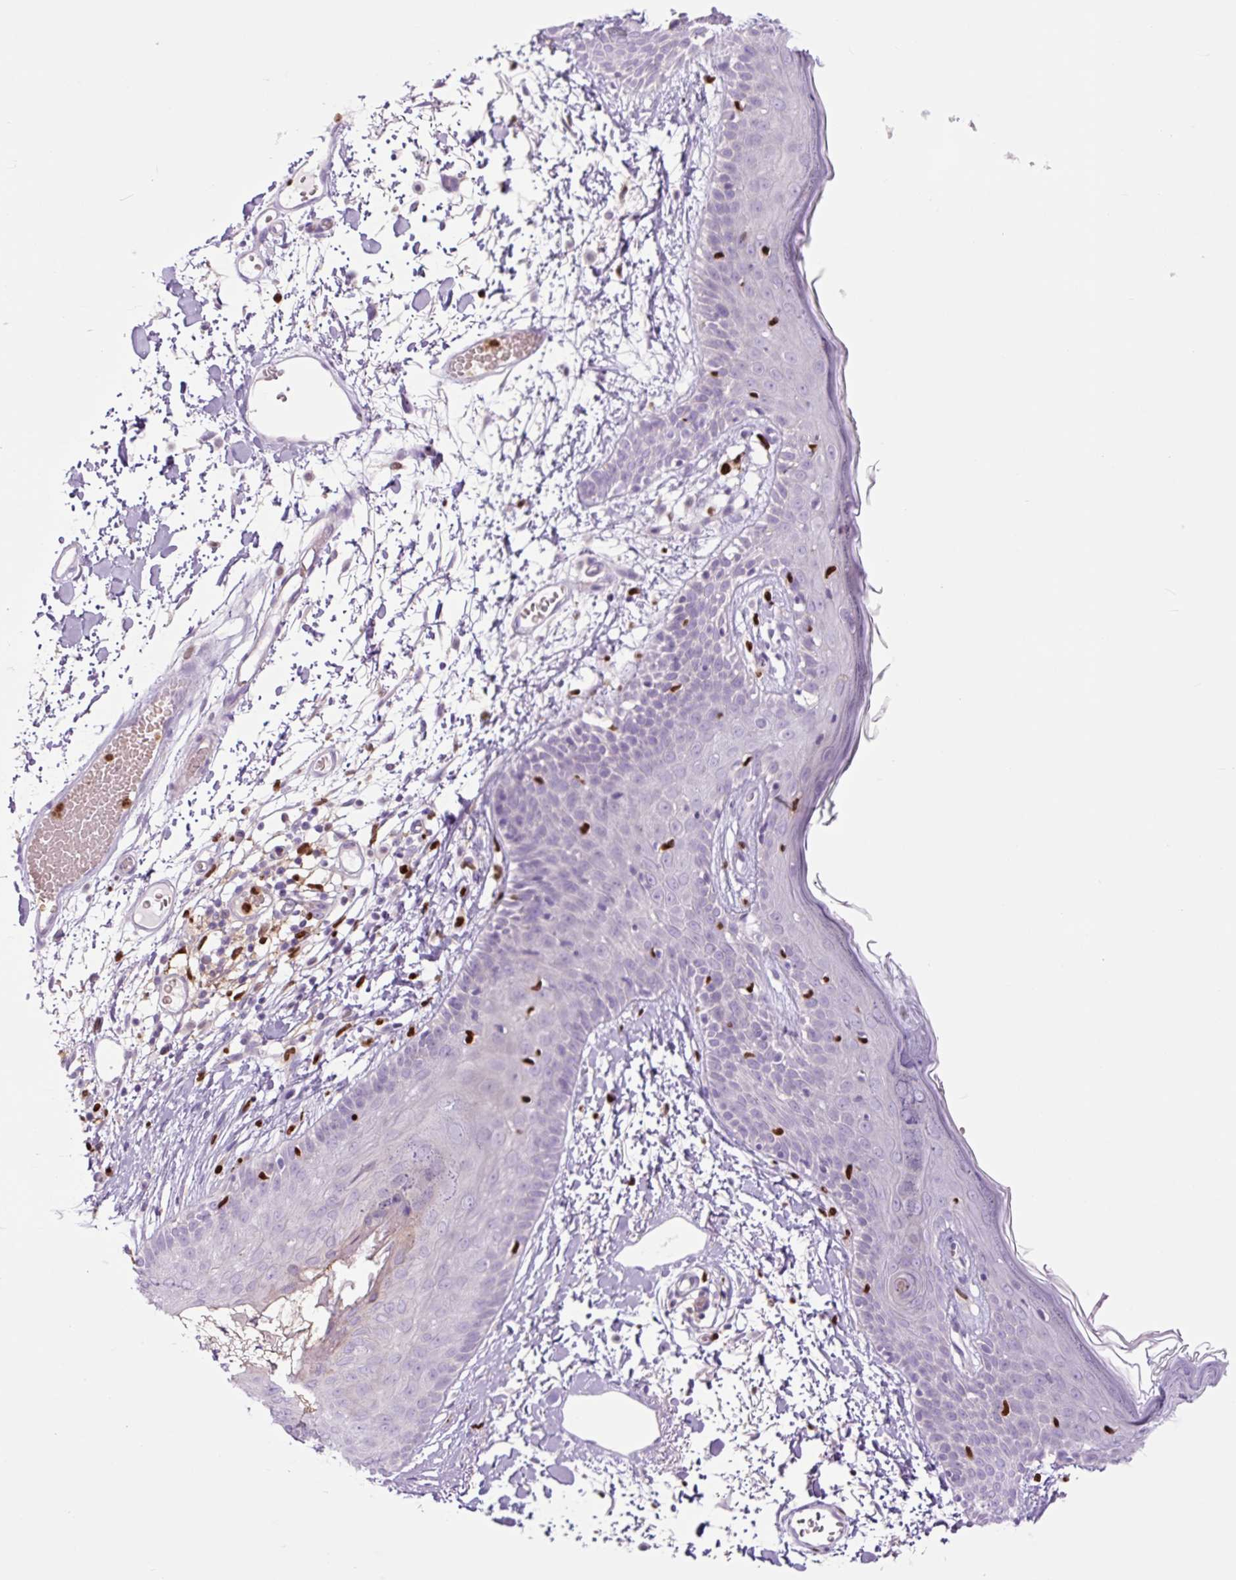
{"staining": {"intensity": "negative", "quantity": "none", "location": "none"}, "tissue": "skin", "cell_type": "Fibroblasts", "image_type": "normal", "snomed": [{"axis": "morphology", "description": "Normal tissue, NOS"}, {"axis": "topography", "description": "Skin"}], "caption": "Skin stained for a protein using immunohistochemistry displays no positivity fibroblasts.", "gene": "SPI1", "patient": {"sex": "male", "age": 79}}